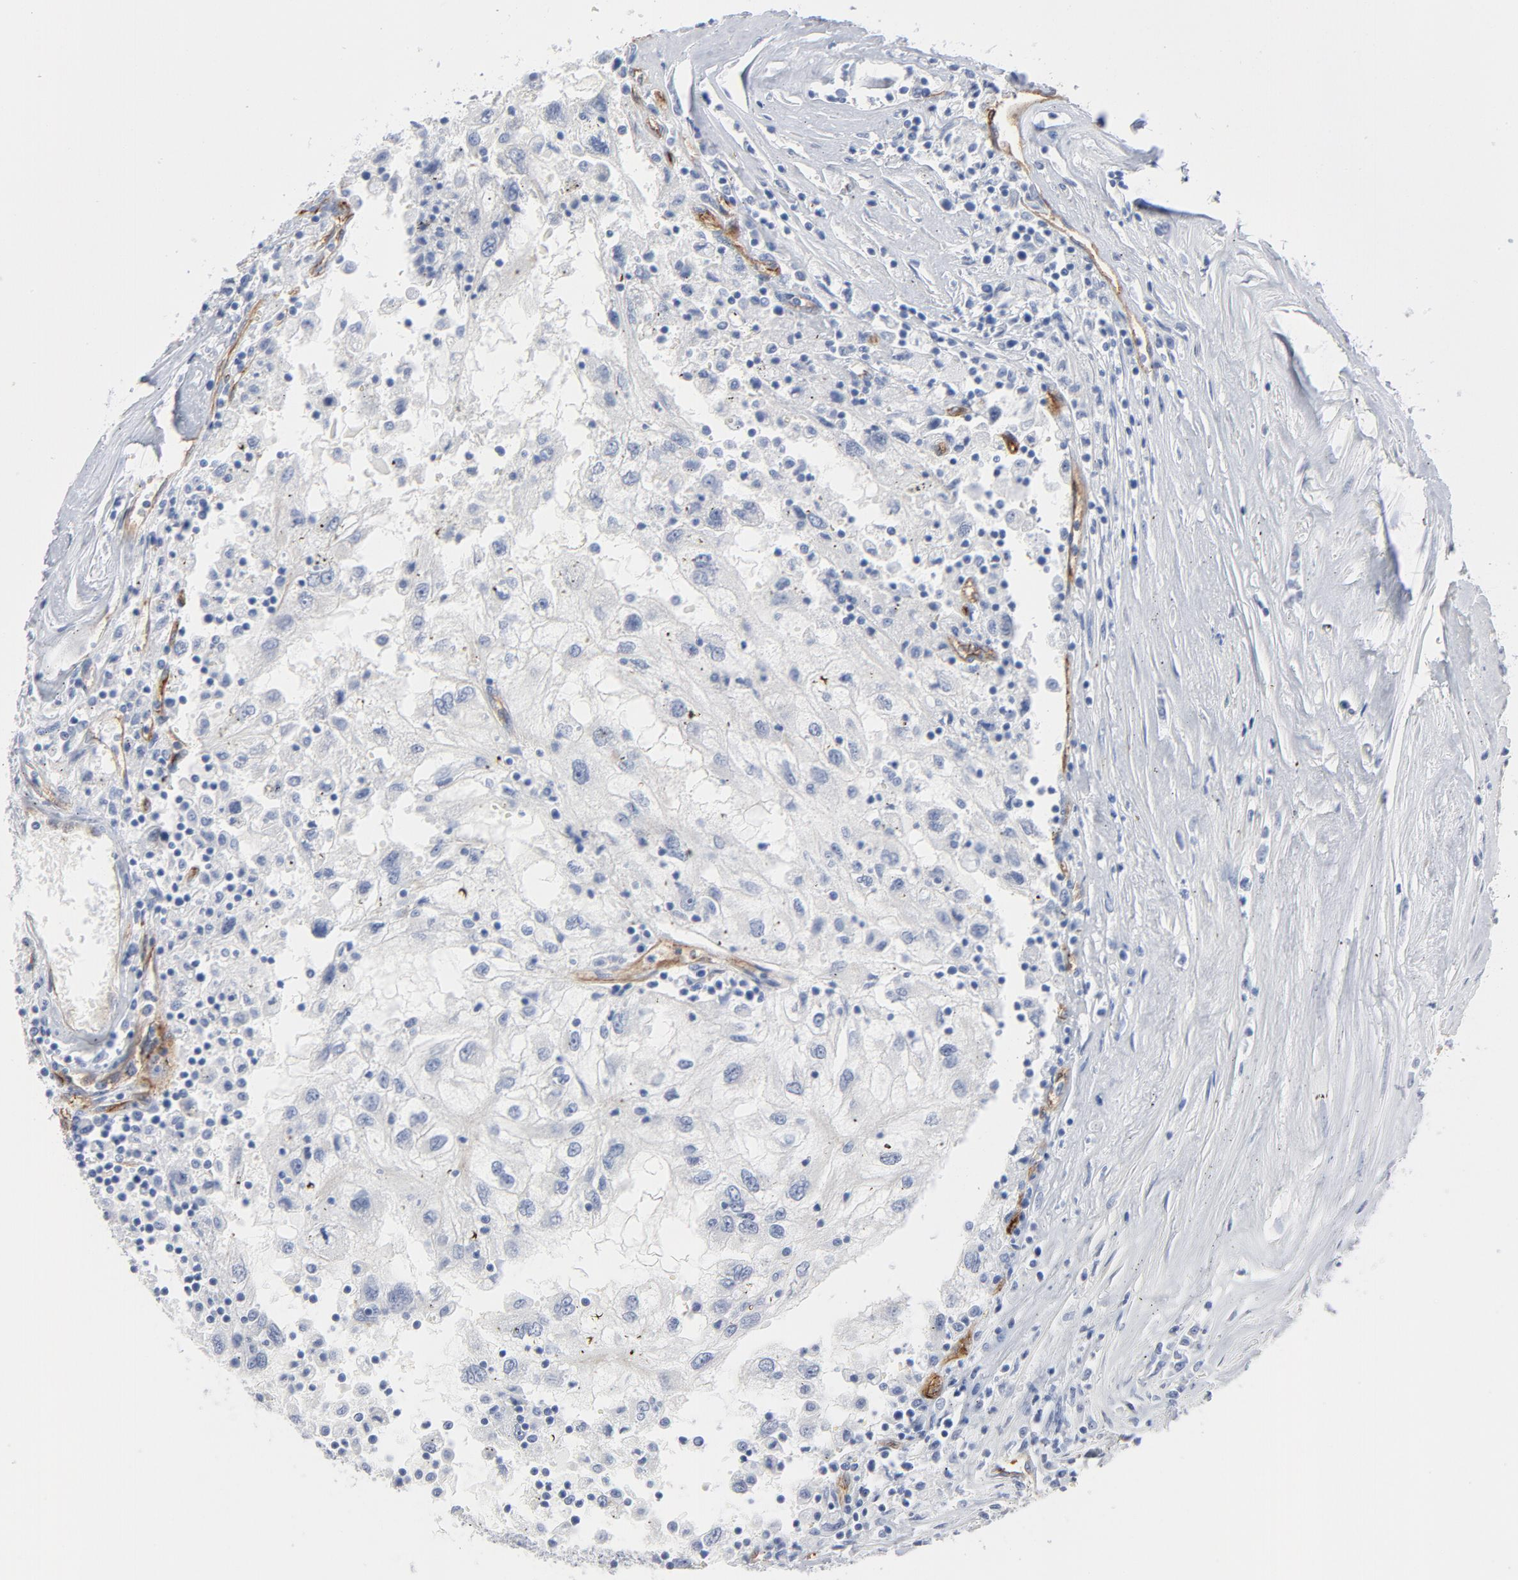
{"staining": {"intensity": "negative", "quantity": "none", "location": "none"}, "tissue": "renal cancer", "cell_type": "Tumor cells", "image_type": "cancer", "snomed": [{"axis": "morphology", "description": "Normal tissue, NOS"}, {"axis": "morphology", "description": "Adenocarcinoma, NOS"}, {"axis": "topography", "description": "Kidney"}], "caption": "A high-resolution image shows IHC staining of adenocarcinoma (renal), which demonstrates no significant positivity in tumor cells. (DAB immunohistochemistry (IHC) visualized using brightfield microscopy, high magnification).", "gene": "SHANK3", "patient": {"sex": "male", "age": 71}}